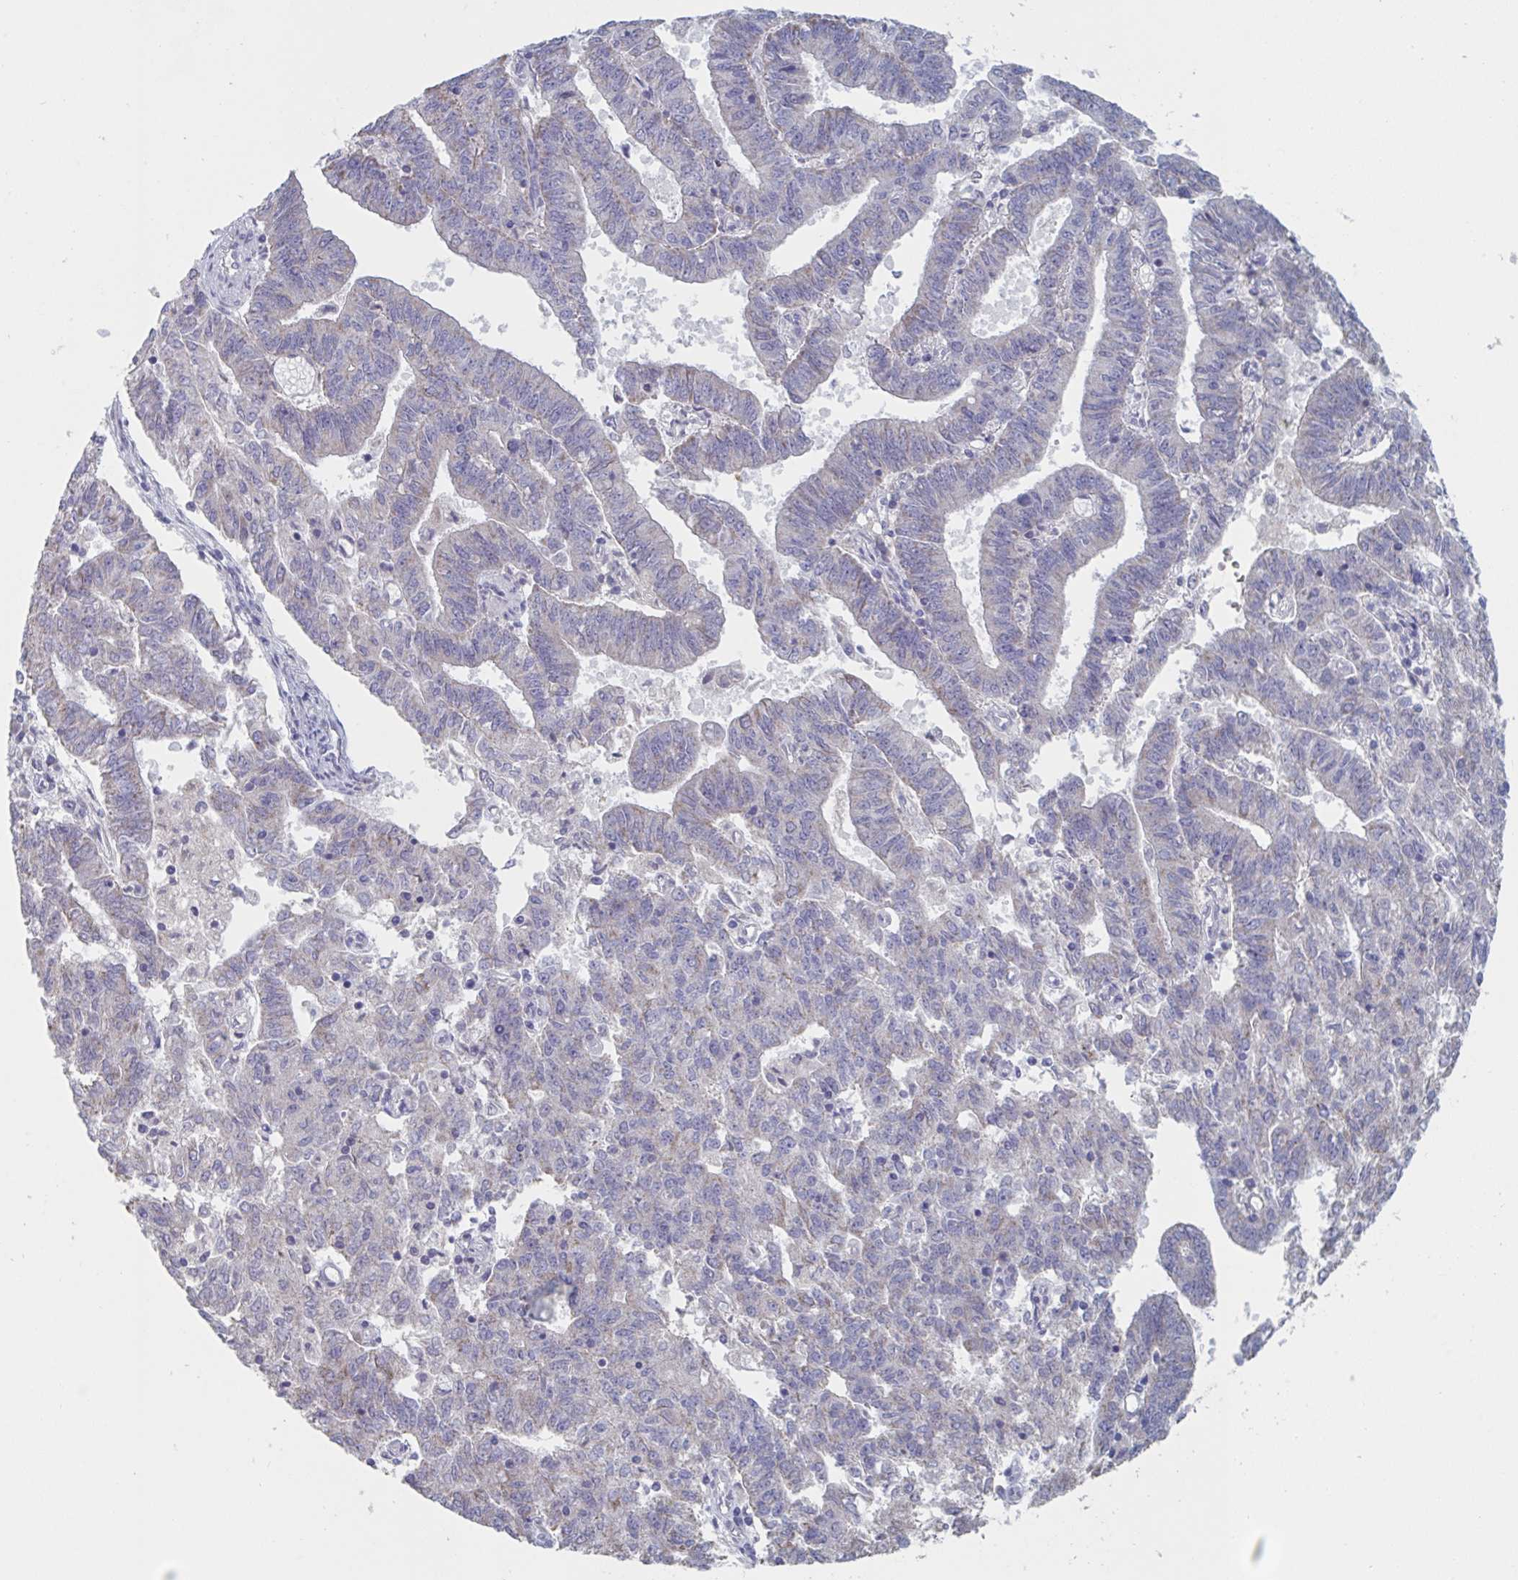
{"staining": {"intensity": "weak", "quantity": "<25%", "location": "cytoplasmic/membranous"}, "tissue": "endometrial cancer", "cell_type": "Tumor cells", "image_type": "cancer", "snomed": [{"axis": "morphology", "description": "Adenocarcinoma, NOS"}, {"axis": "topography", "description": "Endometrium"}], "caption": "IHC of human endometrial cancer shows no staining in tumor cells. (DAB (3,3'-diaminobenzidine) immunohistochemistry (IHC) visualized using brightfield microscopy, high magnification).", "gene": "NDUFC2", "patient": {"sex": "female", "age": 82}}